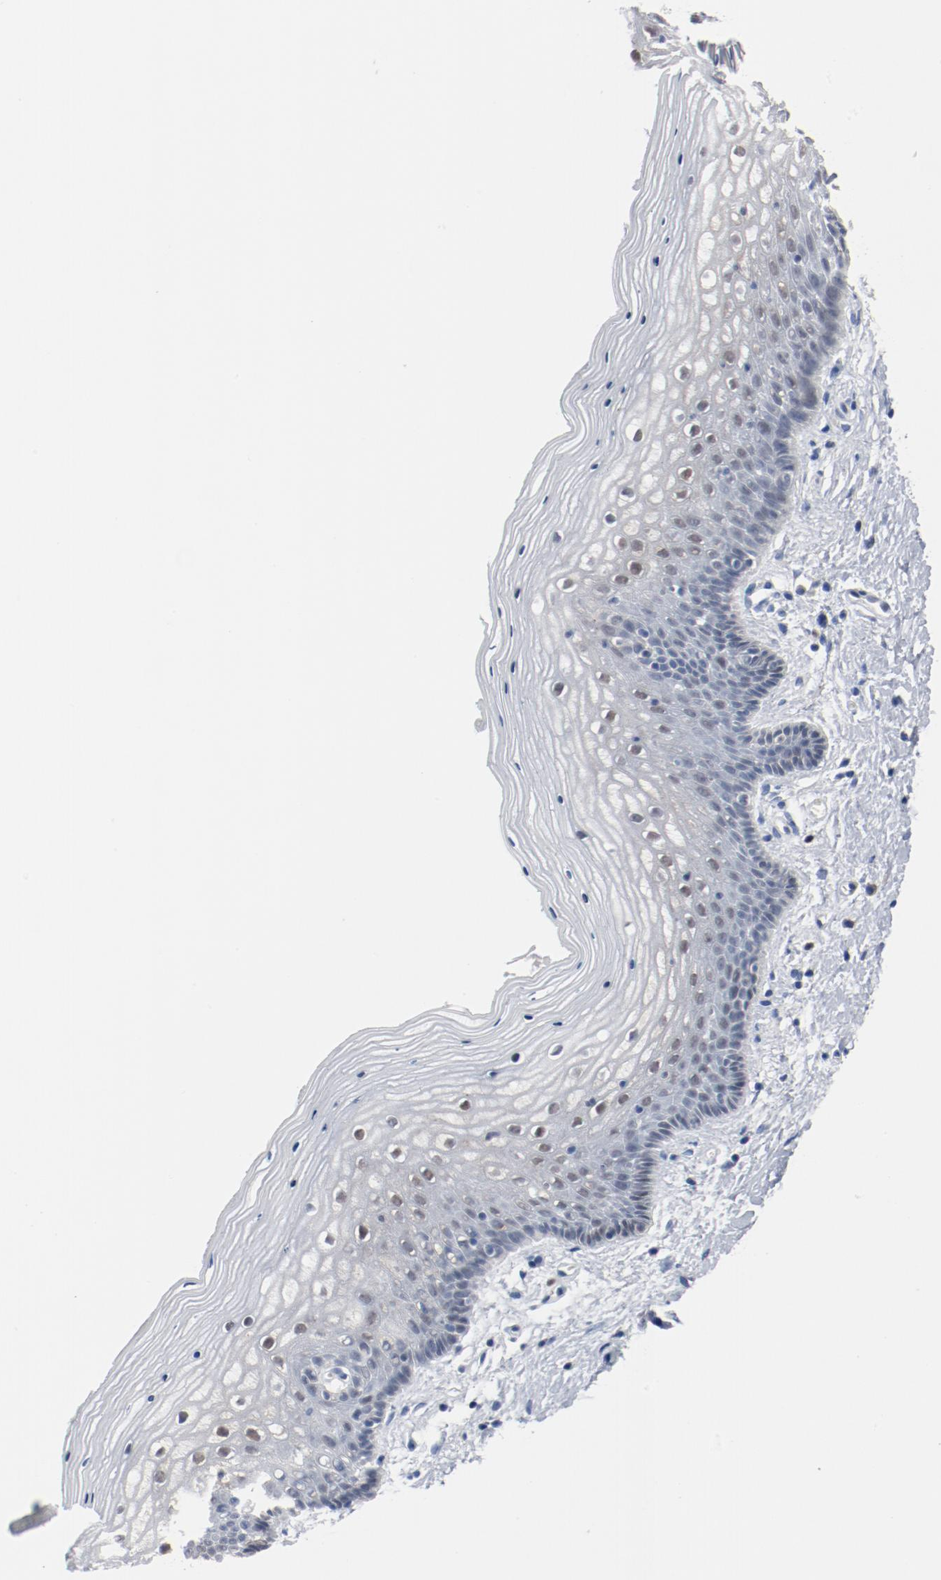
{"staining": {"intensity": "negative", "quantity": "none", "location": "none"}, "tissue": "vagina", "cell_type": "Squamous epithelial cells", "image_type": "normal", "snomed": [{"axis": "morphology", "description": "Normal tissue, NOS"}, {"axis": "topography", "description": "Vagina"}], "caption": "Immunohistochemistry (IHC) of normal vagina demonstrates no positivity in squamous epithelial cells. Nuclei are stained in blue.", "gene": "ENSG00000285708", "patient": {"sex": "female", "age": 46}}